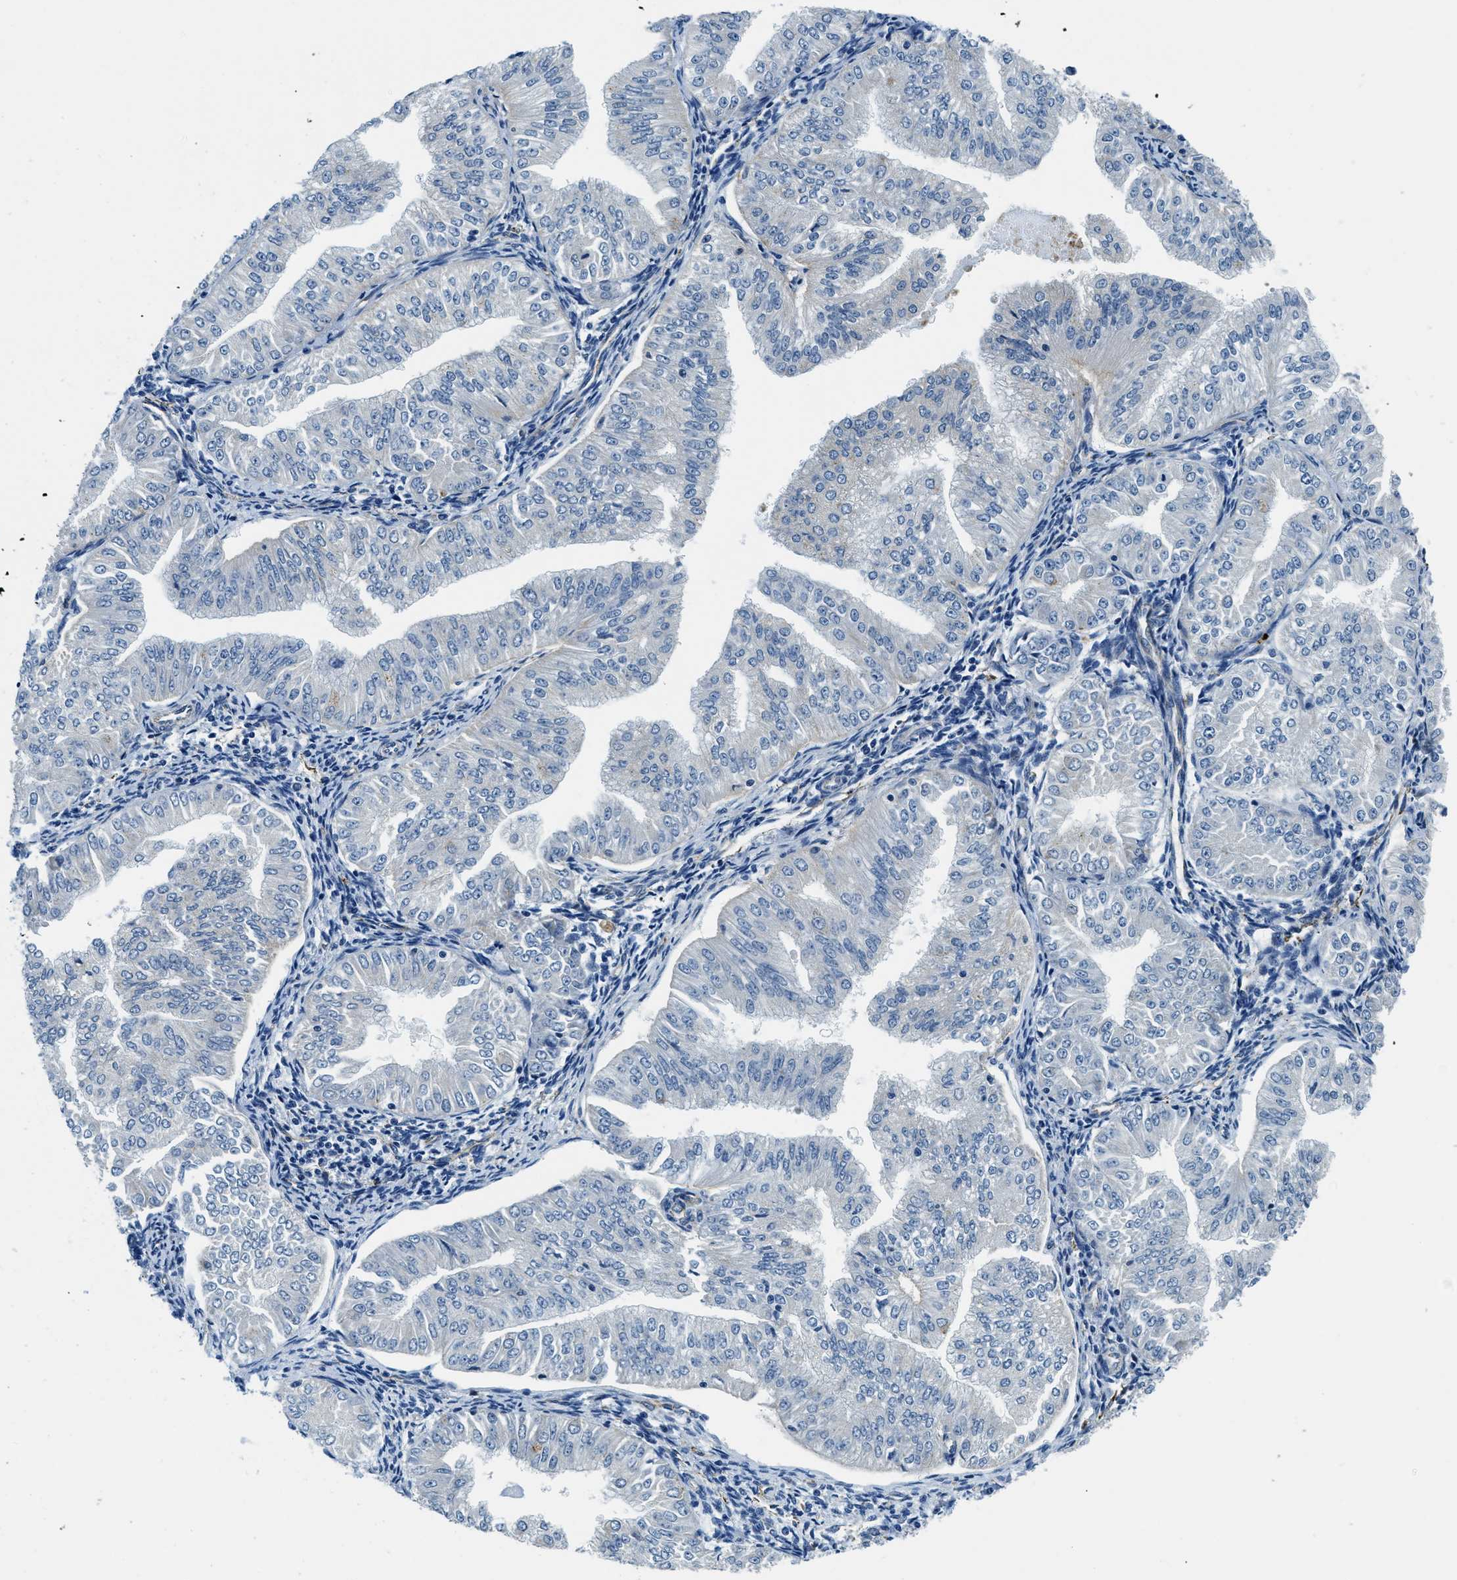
{"staining": {"intensity": "negative", "quantity": "none", "location": "none"}, "tissue": "endometrial cancer", "cell_type": "Tumor cells", "image_type": "cancer", "snomed": [{"axis": "morphology", "description": "Normal tissue, NOS"}, {"axis": "morphology", "description": "Adenocarcinoma, NOS"}, {"axis": "topography", "description": "Endometrium"}], "caption": "Immunohistochemical staining of human endometrial cancer exhibits no significant expression in tumor cells.", "gene": "GNS", "patient": {"sex": "female", "age": 53}}